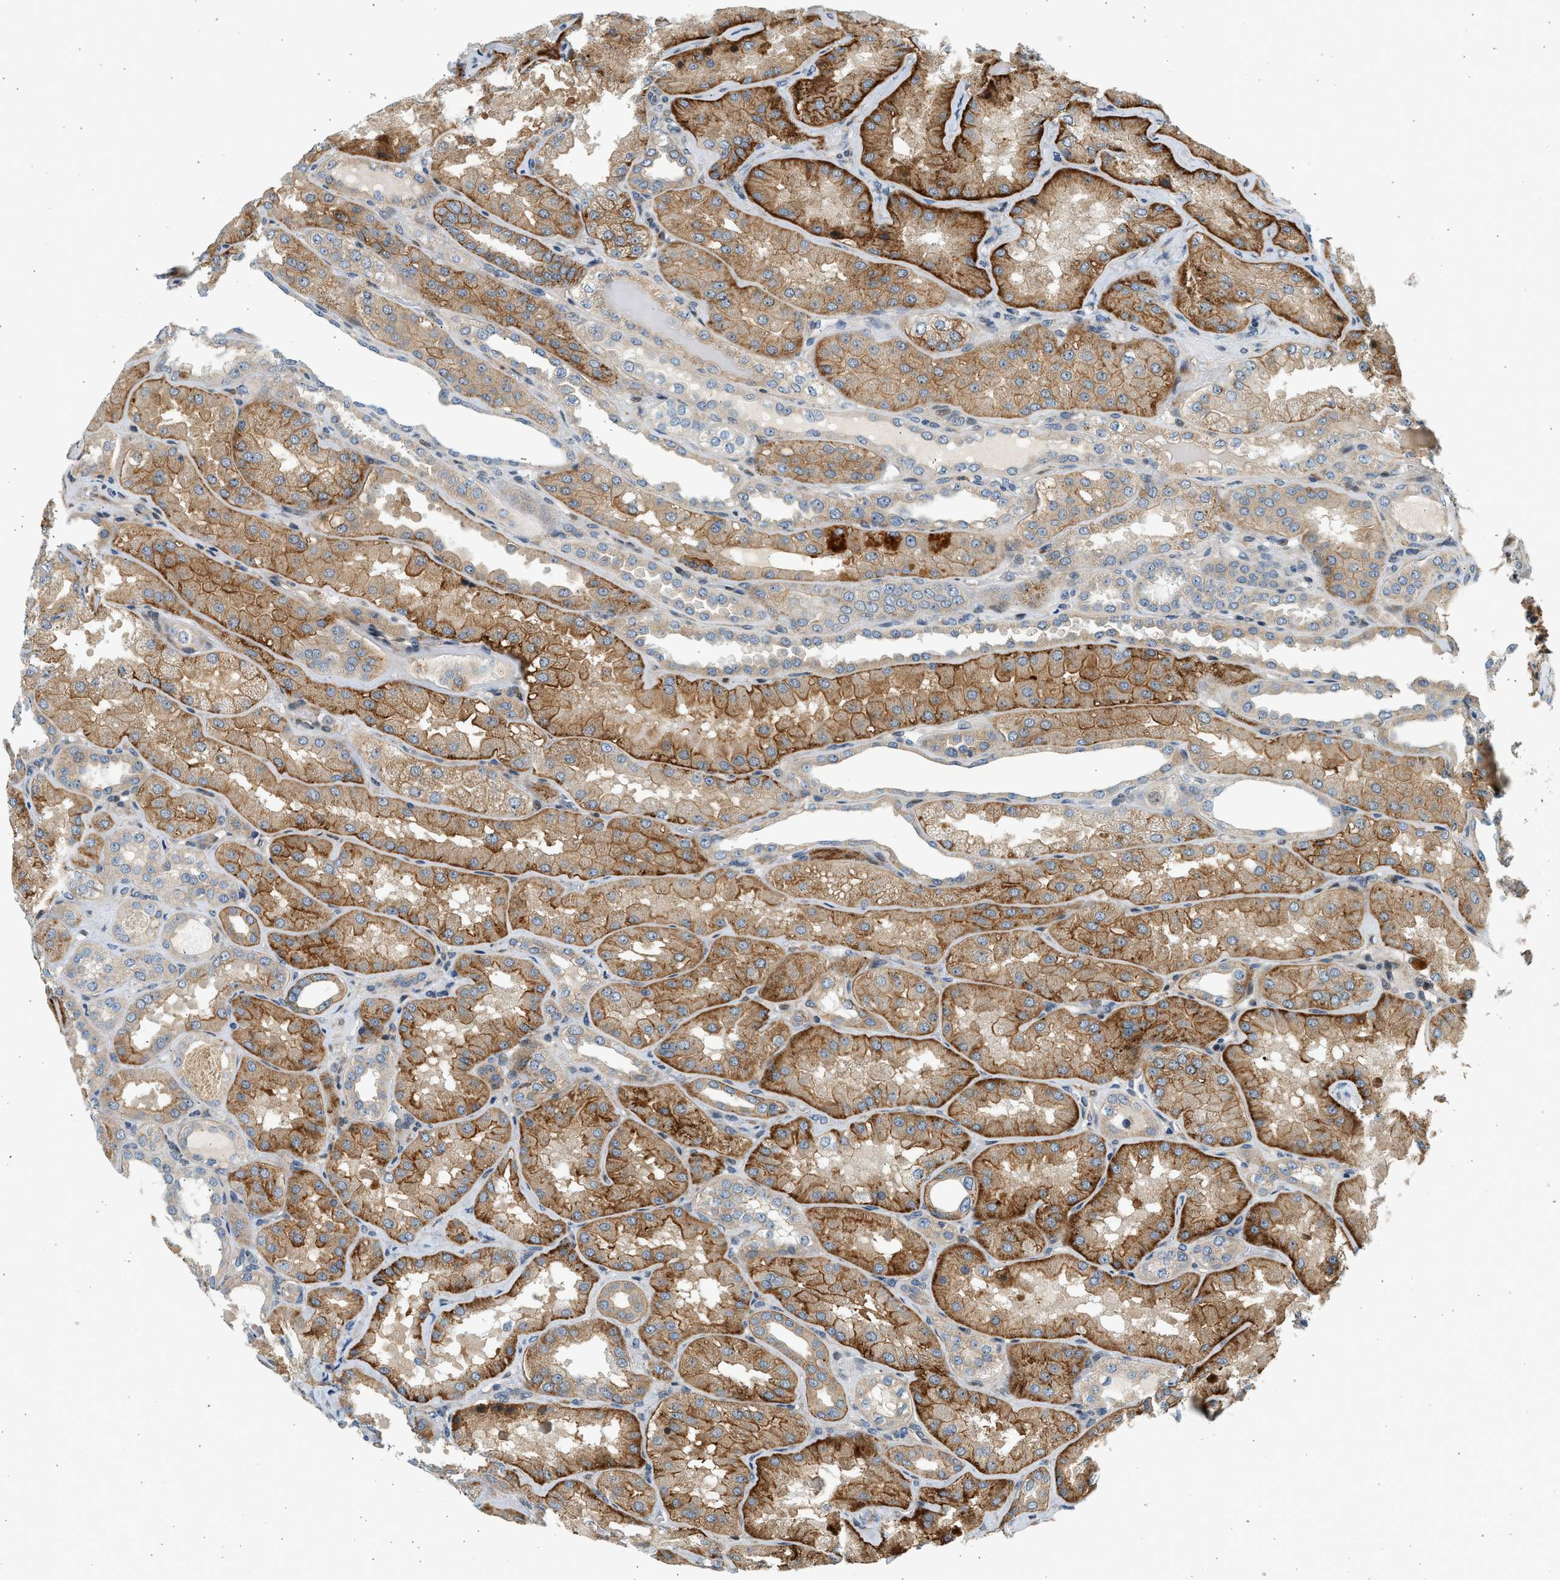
{"staining": {"intensity": "moderate", "quantity": ">75%", "location": "cytoplasmic/membranous"}, "tissue": "kidney", "cell_type": "Cells in glomeruli", "image_type": "normal", "snomed": [{"axis": "morphology", "description": "Normal tissue, NOS"}, {"axis": "topography", "description": "Kidney"}], "caption": "Immunohistochemical staining of normal kidney exhibits >75% levels of moderate cytoplasmic/membranous protein staining in approximately >75% of cells in glomeruli. (DAB = brown stain, brightfield microscopy at high magnification).", "gene": "NRSN2", "patient": {"sex": "female", "age": 56}}